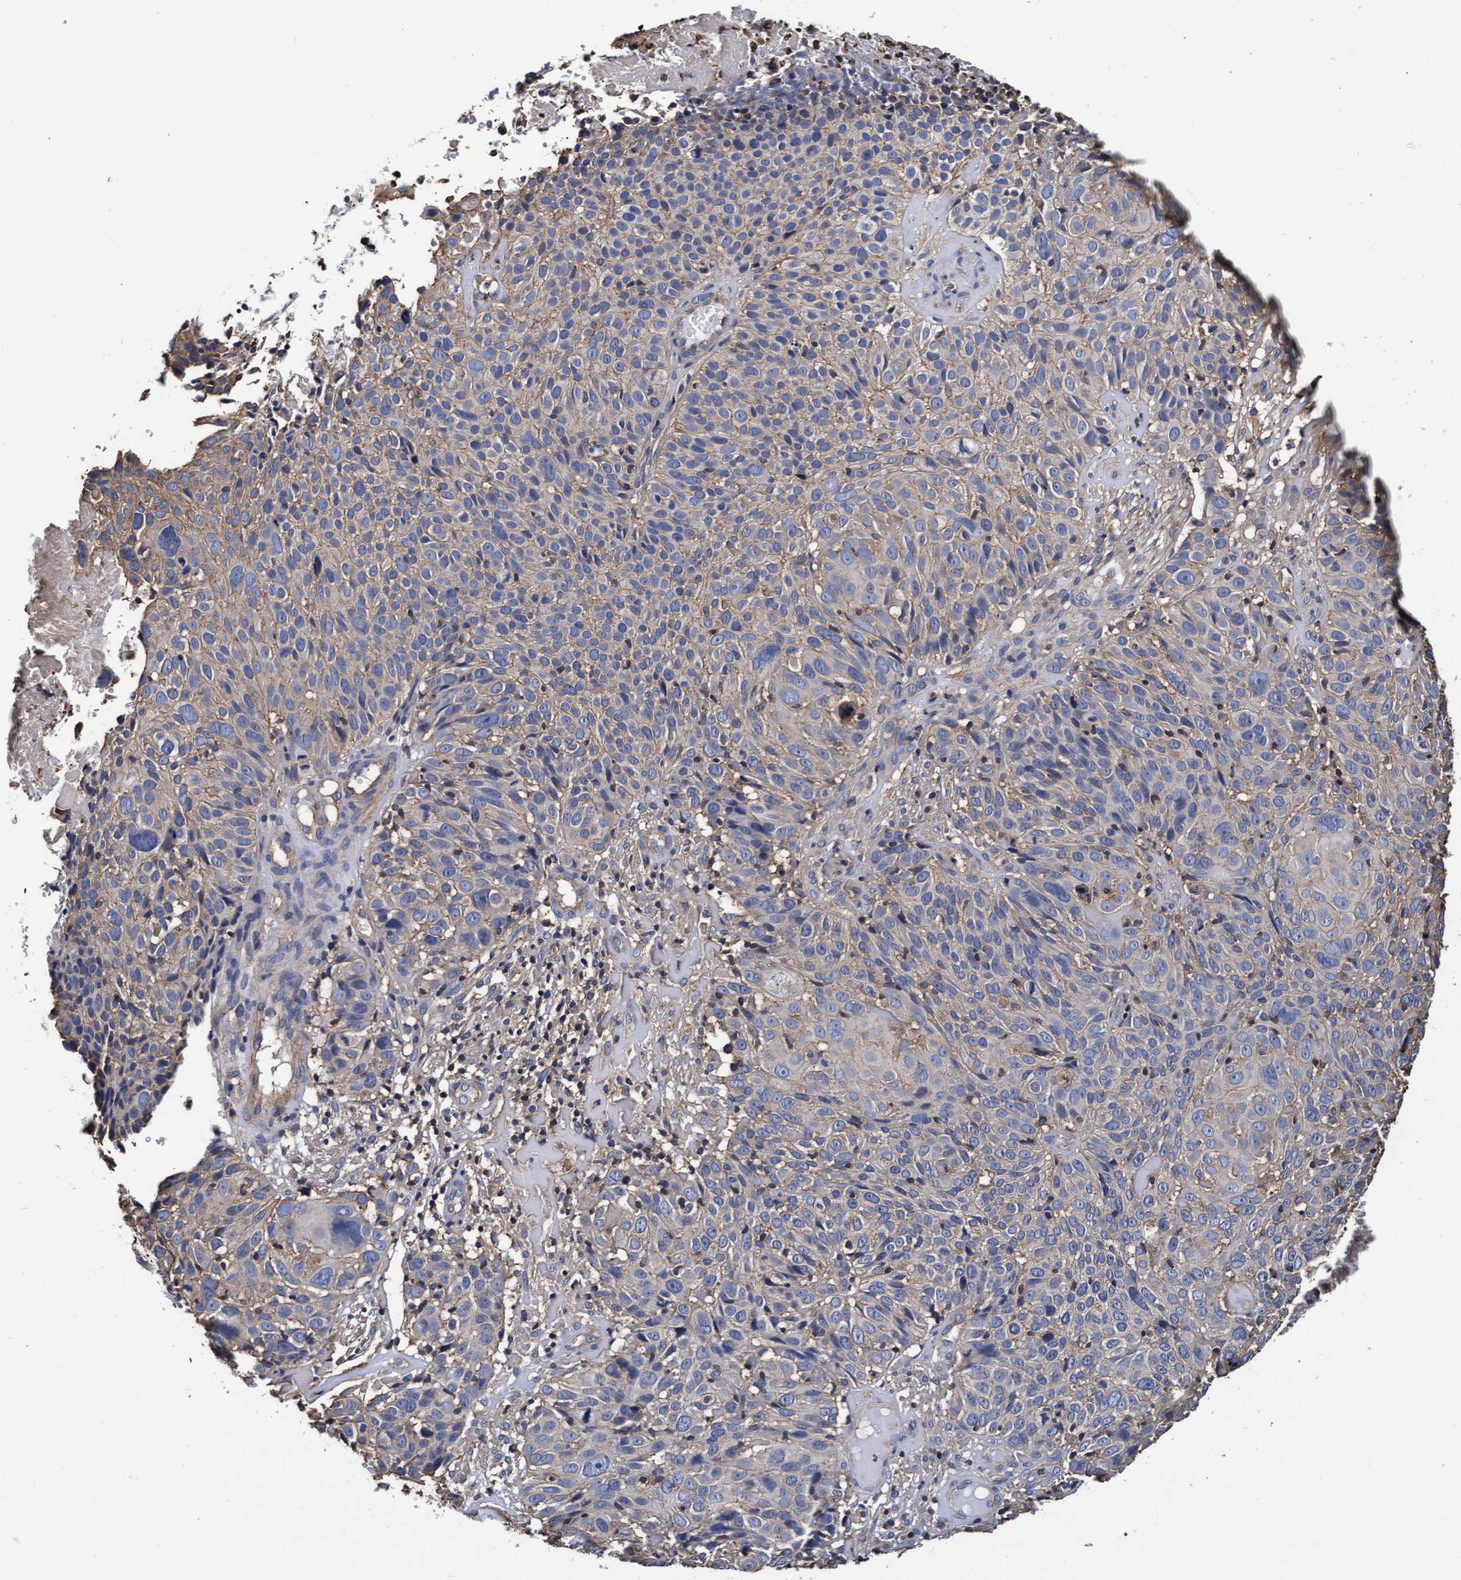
{"staining": {"intensity": "negative", "quantity": "none", "location": "none"}, "tissue": "cervical cancer", "cell_type": "Tumor cells", "image_type": "cancer", "snomed": [{"axis": "morphology", "description": "Squamous cell carcinoma, NOS"}, {"axis": "topography", "description": "Cervix"}], "caption": "Image shows no significant protein expression in tumor cells of cervical squamous cell carcinoma.", "gene": "GRHPR", "patient": {"sex": "female", "age": 74}}